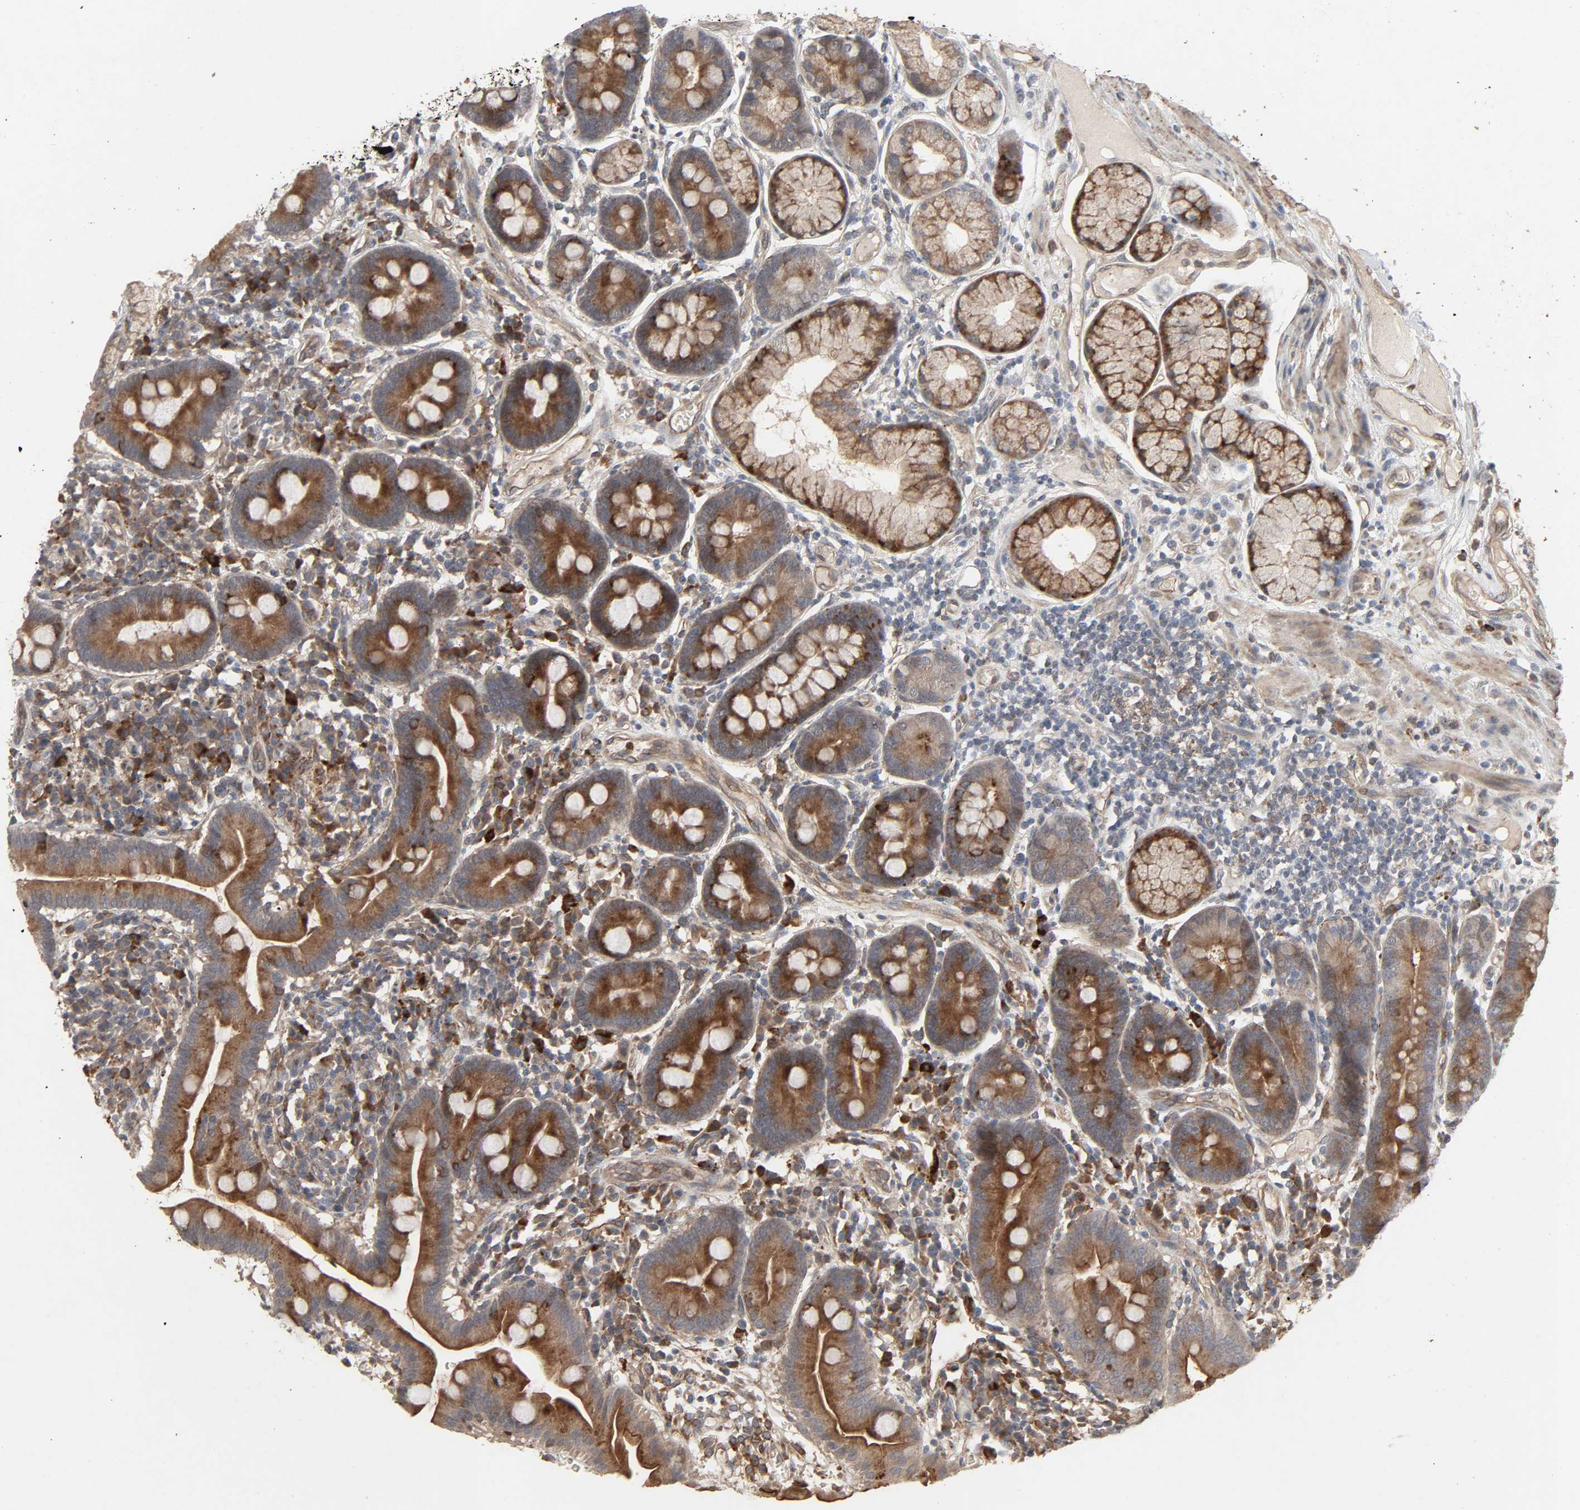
{"staining": {"intensity": "moderate", "quantity": ">75%", "location": "cytoplasmic/membranous"}, "tissue": "duodenum", "cell_type": "Glandular cells", "image_type": "normal", "snomed": [{"axis": "morphology", "description": "Normal tissue, NOS"}, {"axis": "topography", "description": "Duodenum"}], "caption": "Immunohistochemical staining of unremarkable human duodenum reveals >75% levels of moderate cytoplasmic/membranous protein staining in approximately >75% of glandular cells.", "gene": "ADCY4", "patient": {"sex": "male", "age": 50}}